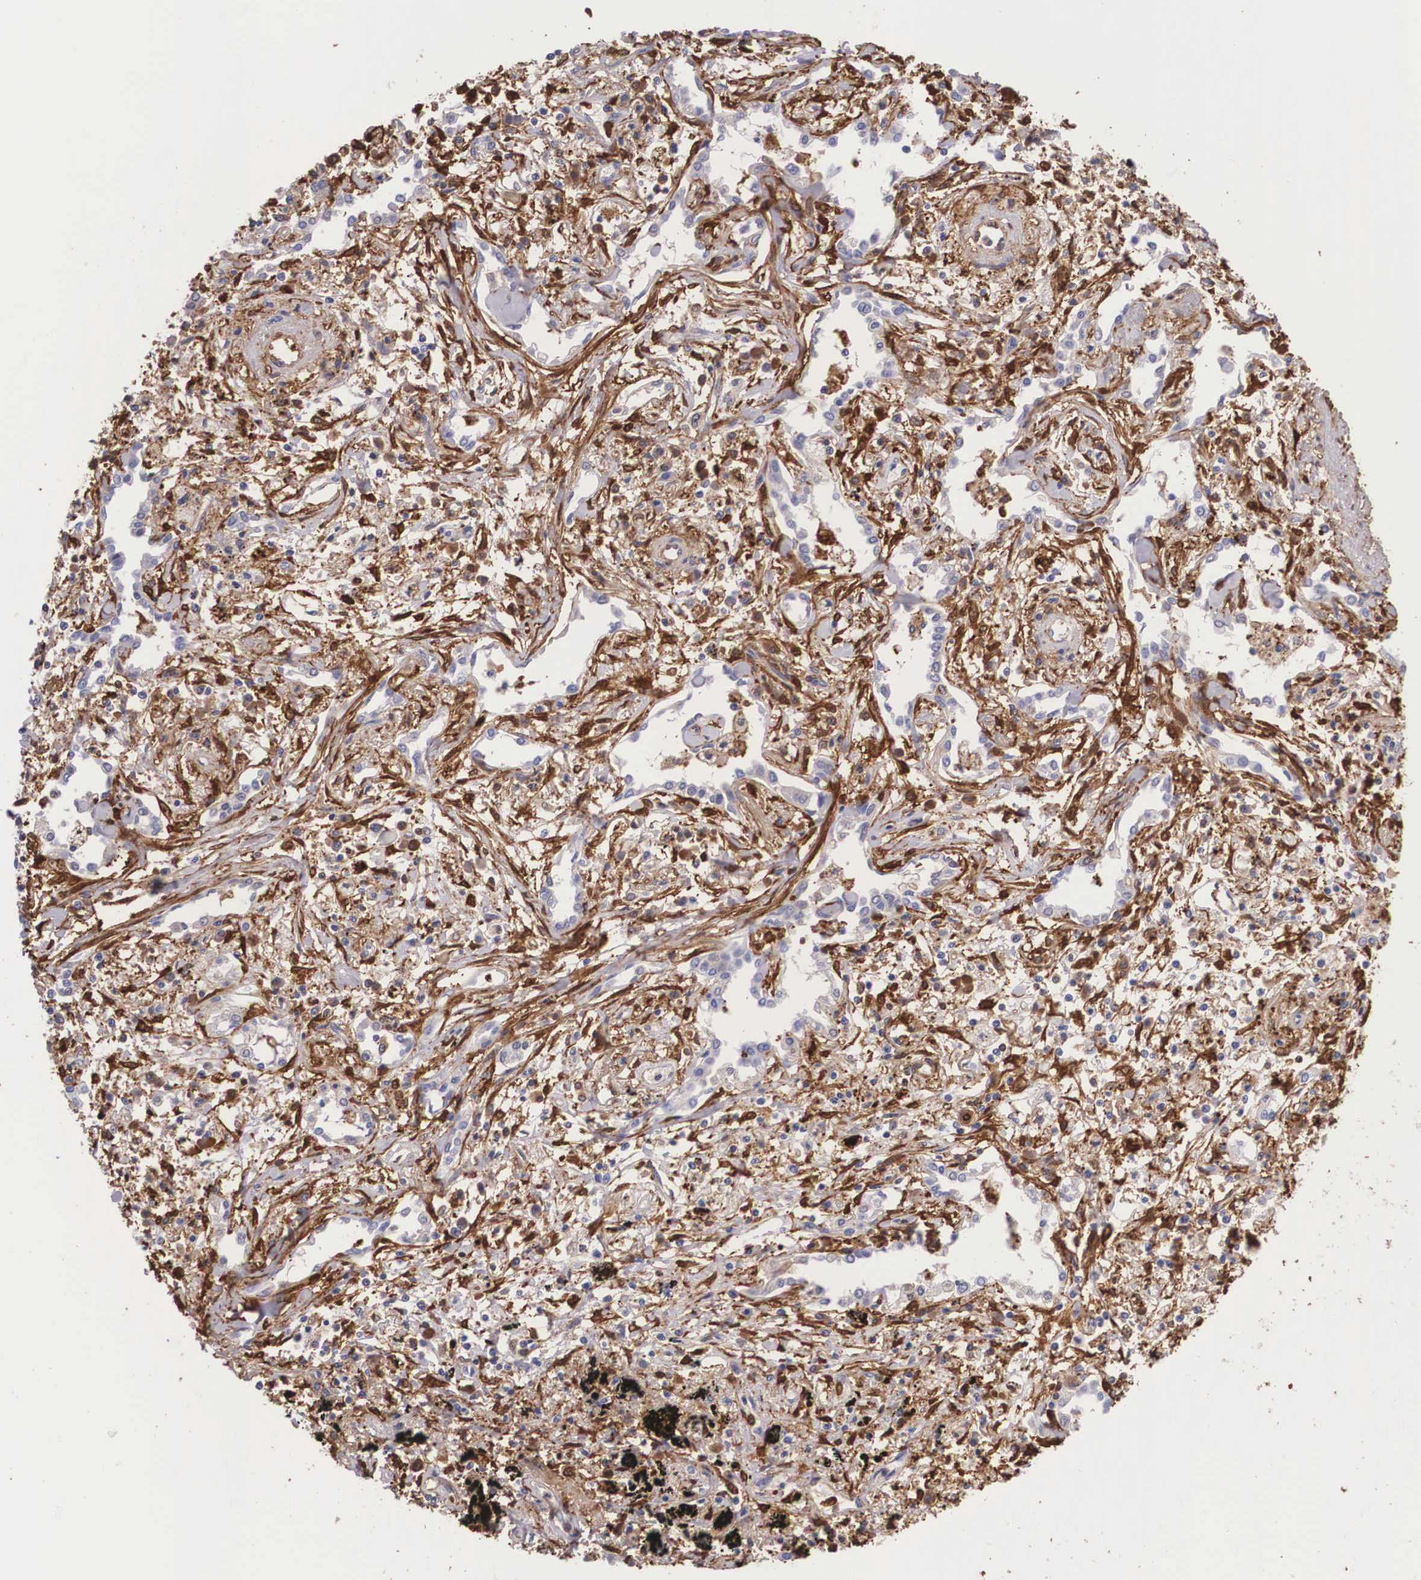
{"staining": {"intensity": "negative", "quantity": "none", "location": "none"}, "tissue": "lung cancer", "cell_type": "Tumor cells", "image_type": "cancer", "snomed": [{"axis": "morphology", "description": "Adenocarcinoma, NOS"}, {"axis": "topography", "description": "Lung"}], "caption": "Immunohistochemistry image of human lung cancer (adenocarcinoma) stained for a protein (brown), which shows no expression in tumor cells.", "gene": "LGALS1", "patient": {"sex": "male", "age": 60}}